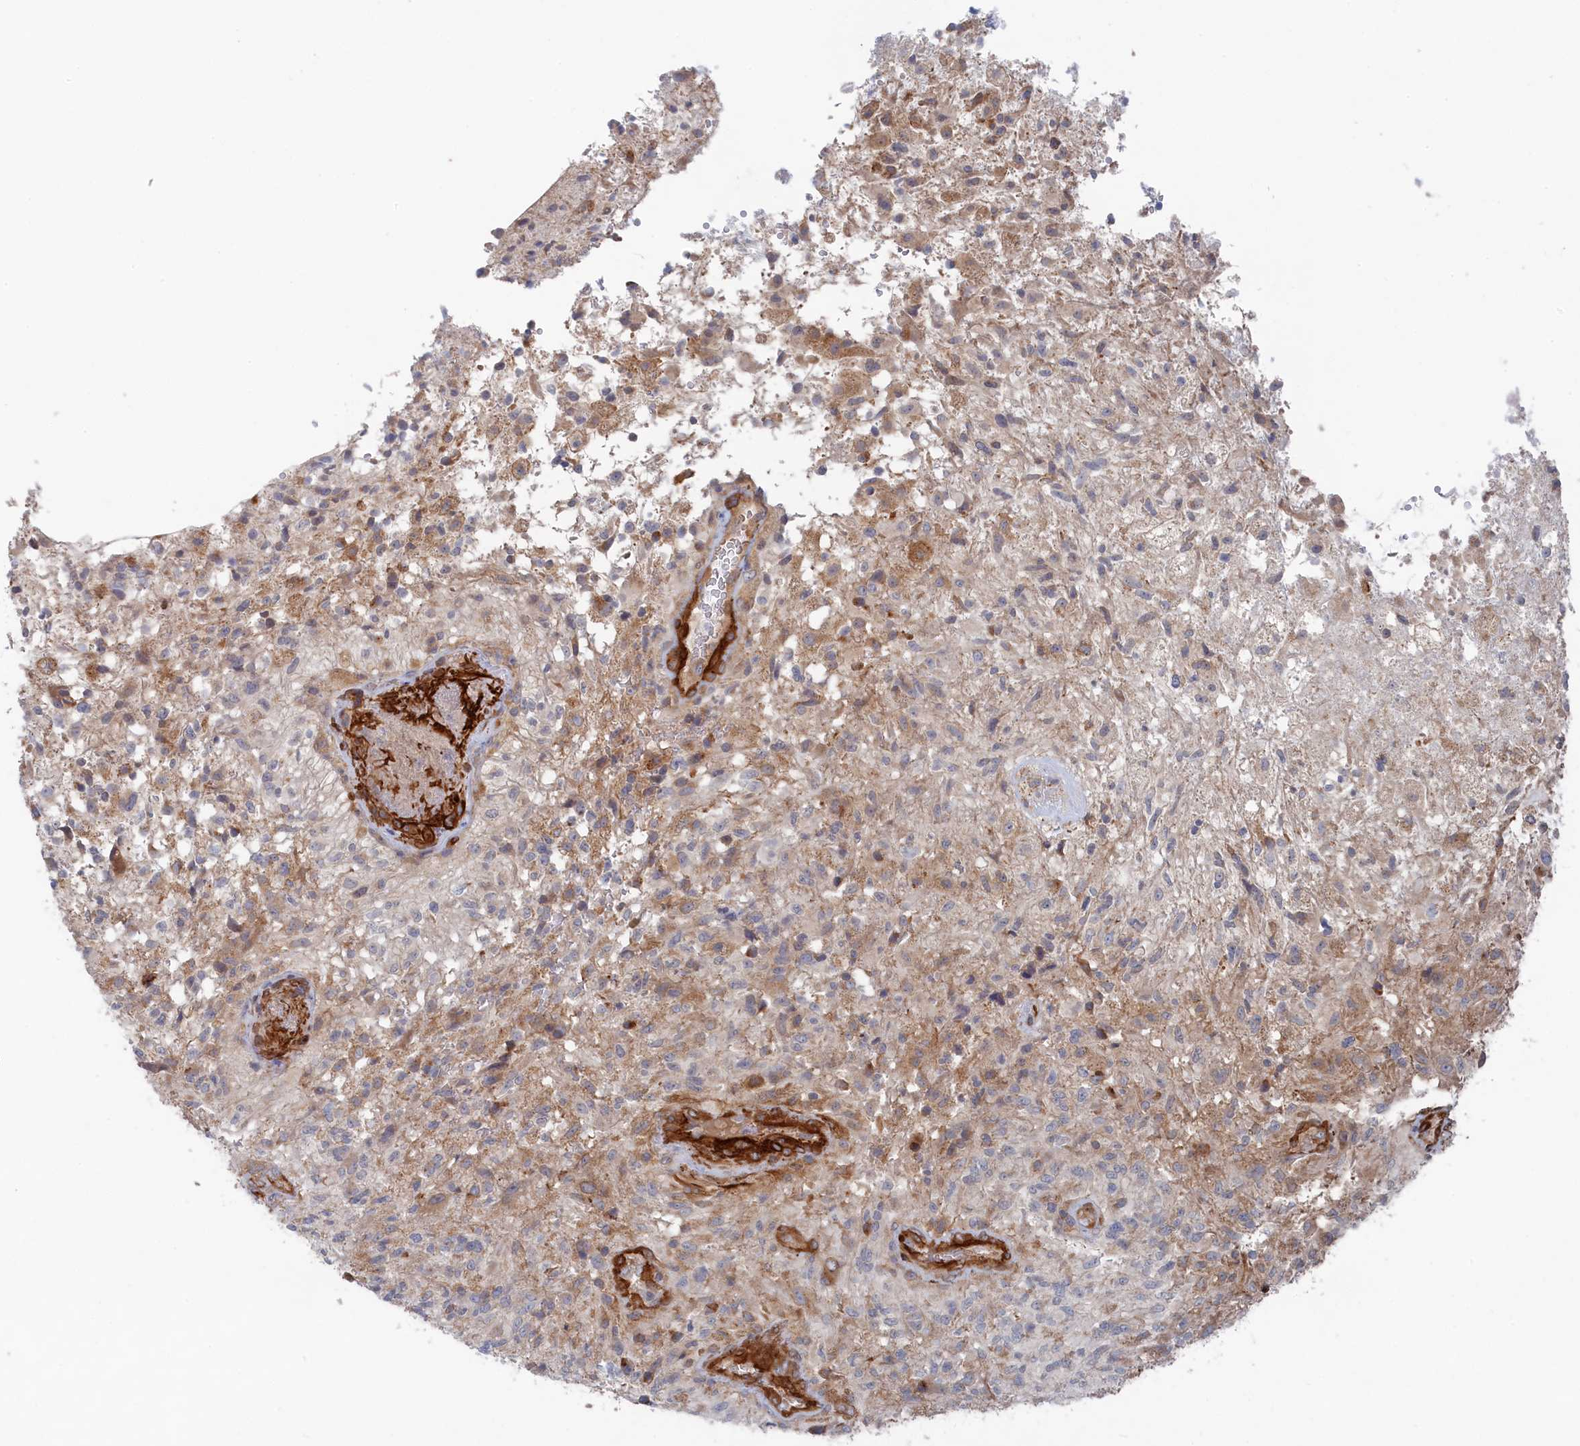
{"staining": {"intensity": "negative", "quantity": "none", "location": "none"}, "tissue": "glioma", "cell_type": "Tumor cells", "image_type": "cancer", "snomed": [{"axis": "morphology", "description": "Glioma, malignant, High grade"}, {"axis": "topography", "description": "Brain"}], "caption": "High magnification brightfield microscopy of glioma stained with DAB (3,3'-diaminobenzidine) (brown) and counterstained with hematoxylin (blue): tumor cells show no significant positivity. Brightfield microscopy of immunohistochemistry stained with DAB (brown) and hematoxylin (blue), captured at high magnification.", "gene": "FILIP1L", "patient": {"sex": "male", "age": 56}}